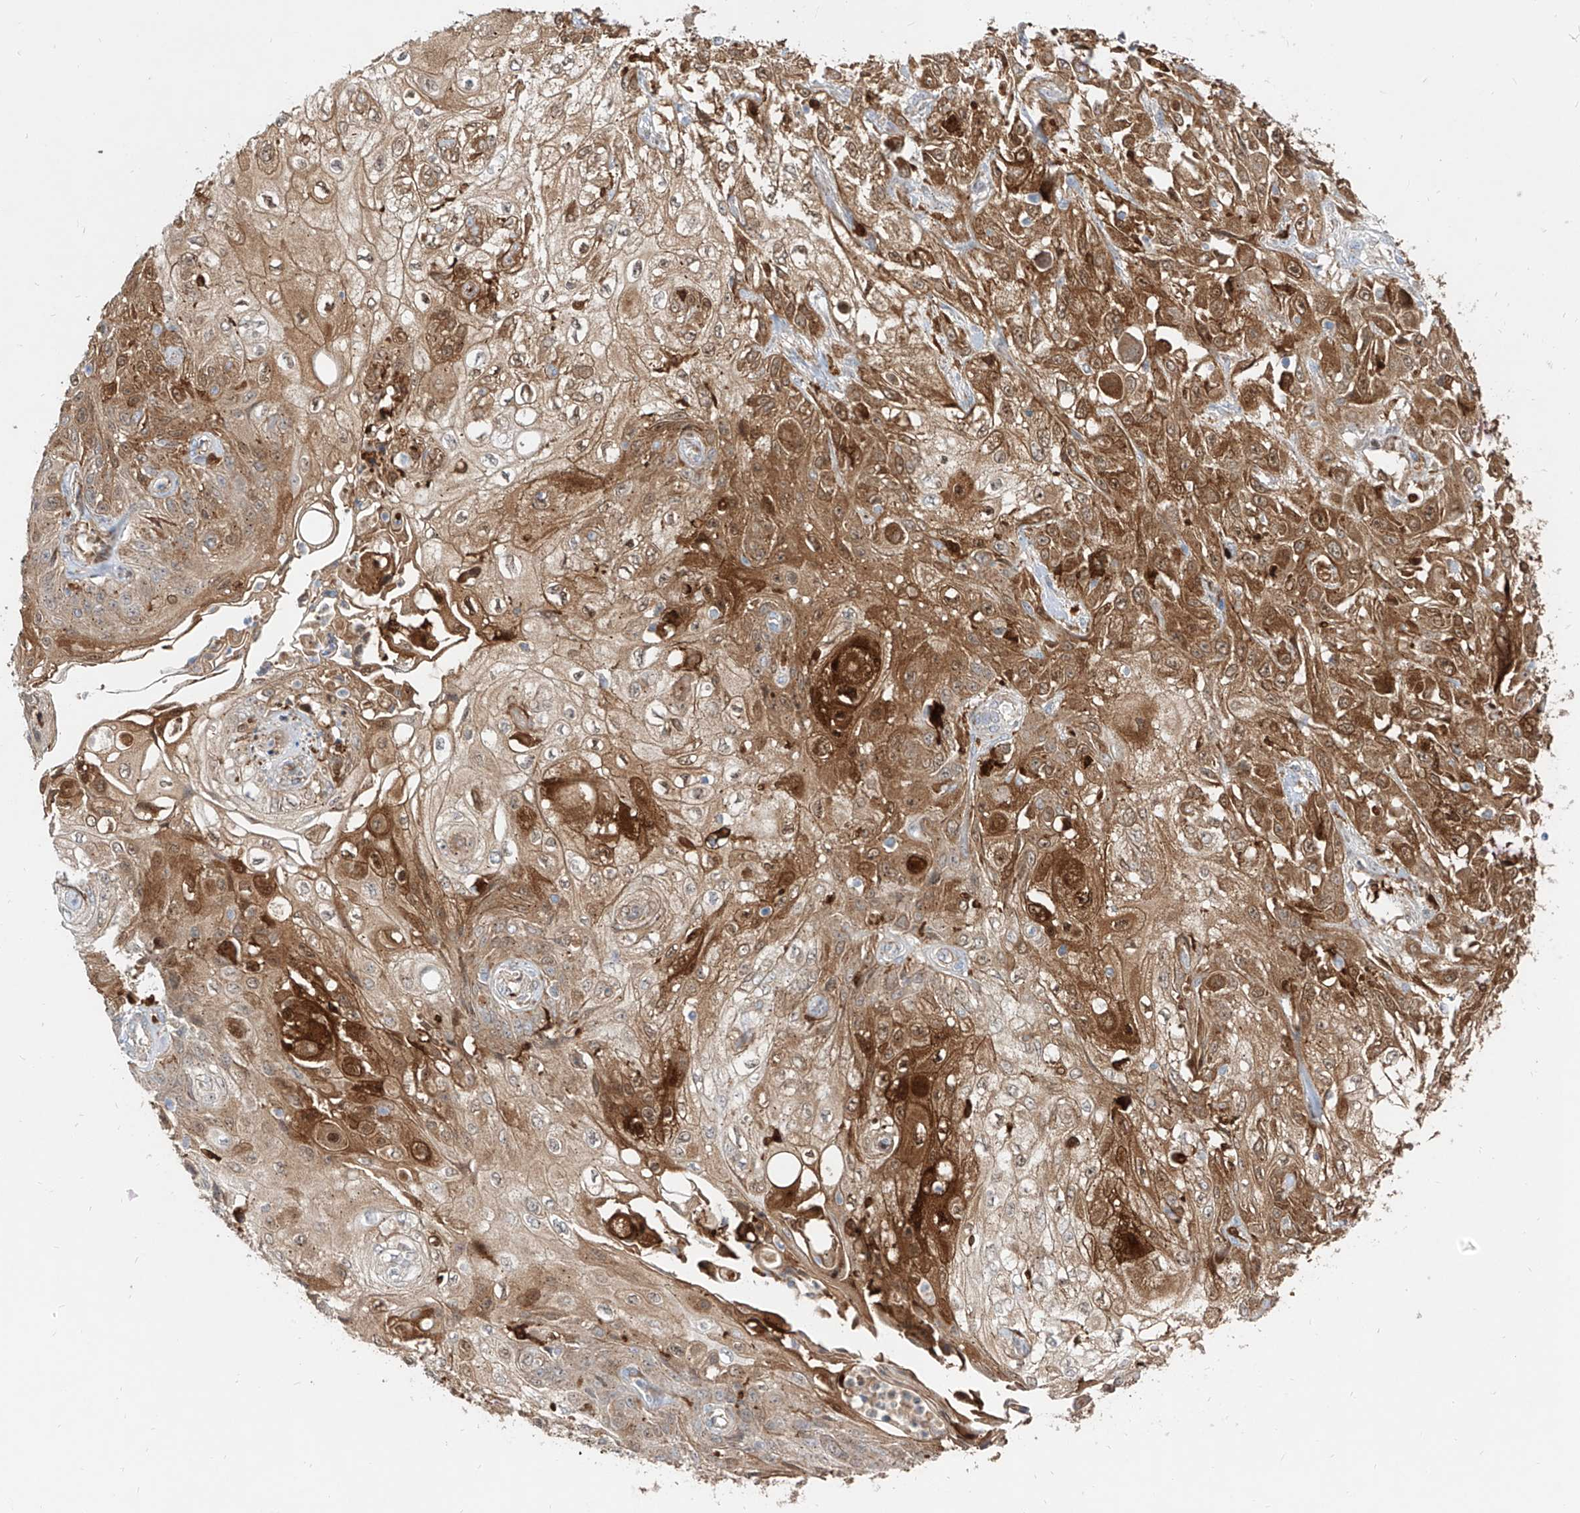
{"staining": {"intensity": "moderate", "quantity": ">75%", "location": "cytoplasmic/membranous"}, "tissue": "skin cancer", "cell_type": "Tumor cells", "image_type": "cancer", "snomed": [{"axis": "morphology", "description": "Squamous cell carcinoma, NOS"}, {"axis": "morphology", "description": "Squamous cell carcinoma, metastatic, NOS"}, {"axis": "topography", "description": "Skin"}, {"axis": "topography", "description": "Lymph node"}], "caption": "This micrograph exhibits squamous cell carcinoma (skin) stained with immunohistochemistry (IHC) to label a protein in brown. The cytoplasmic/membranous of tumor cells show moderate positivity for the protein. Nuclei are counter-stained blue.", "gene": "KYNU", "patient": {"sex": "male", "age": 75}}